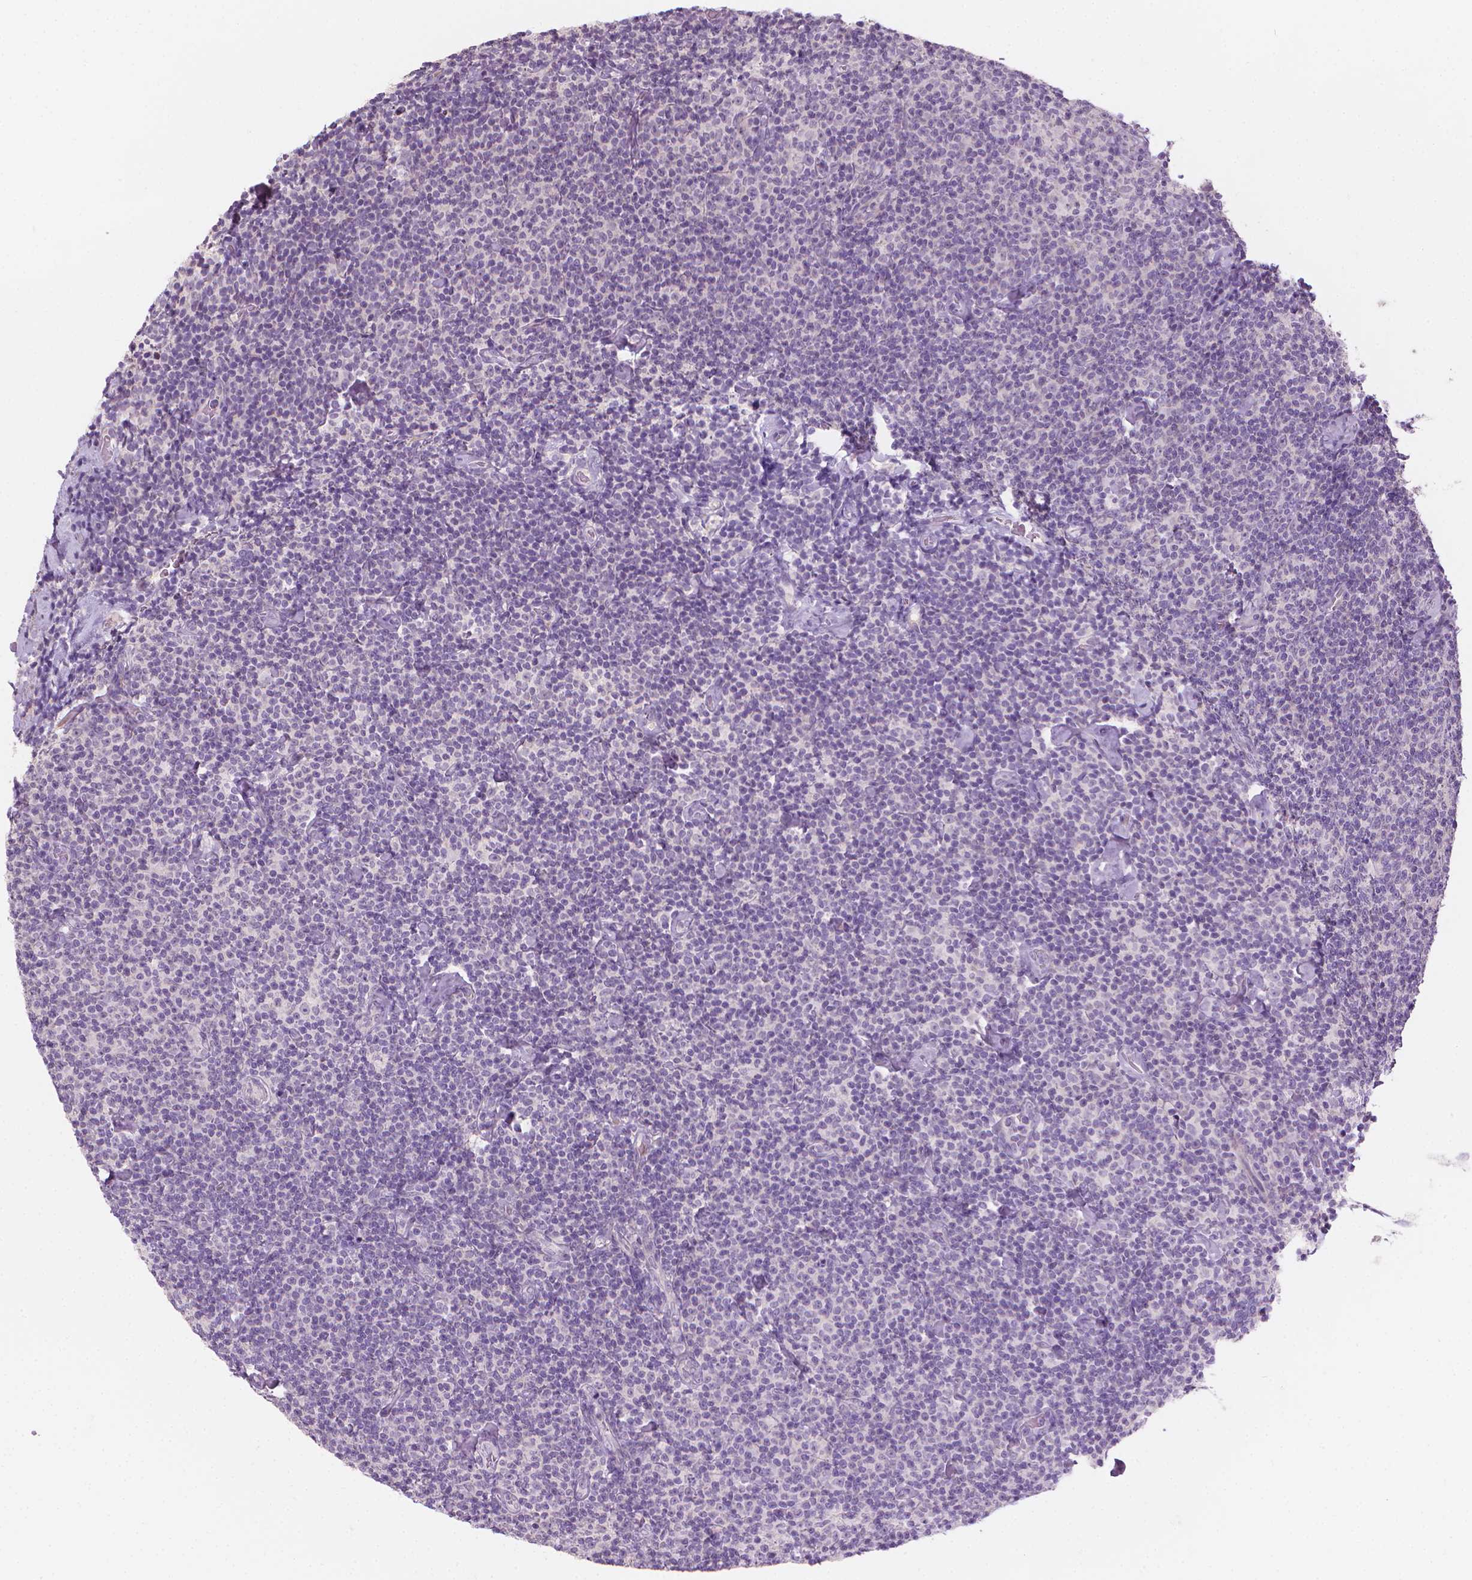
{"staining": {"intensity": "negative", "quantity": "none", "location": "none"}, "tissue": "lymphoma", "cell_type": "Tumor cells", "image_type": "cancer", "snomed": [{"axis": "morphology", "description": "Malignant lymphoma, non-Hodgkin's type, Low grade"}, {"axis": "topography", "description": "Lymph node"}], "caption": "This is a photomicrograph of IHC staining of lymphoma, which shows no expression in tumor cells.", "gene": "SAXO2", "patient": {"sex": "male", "age": 81}}